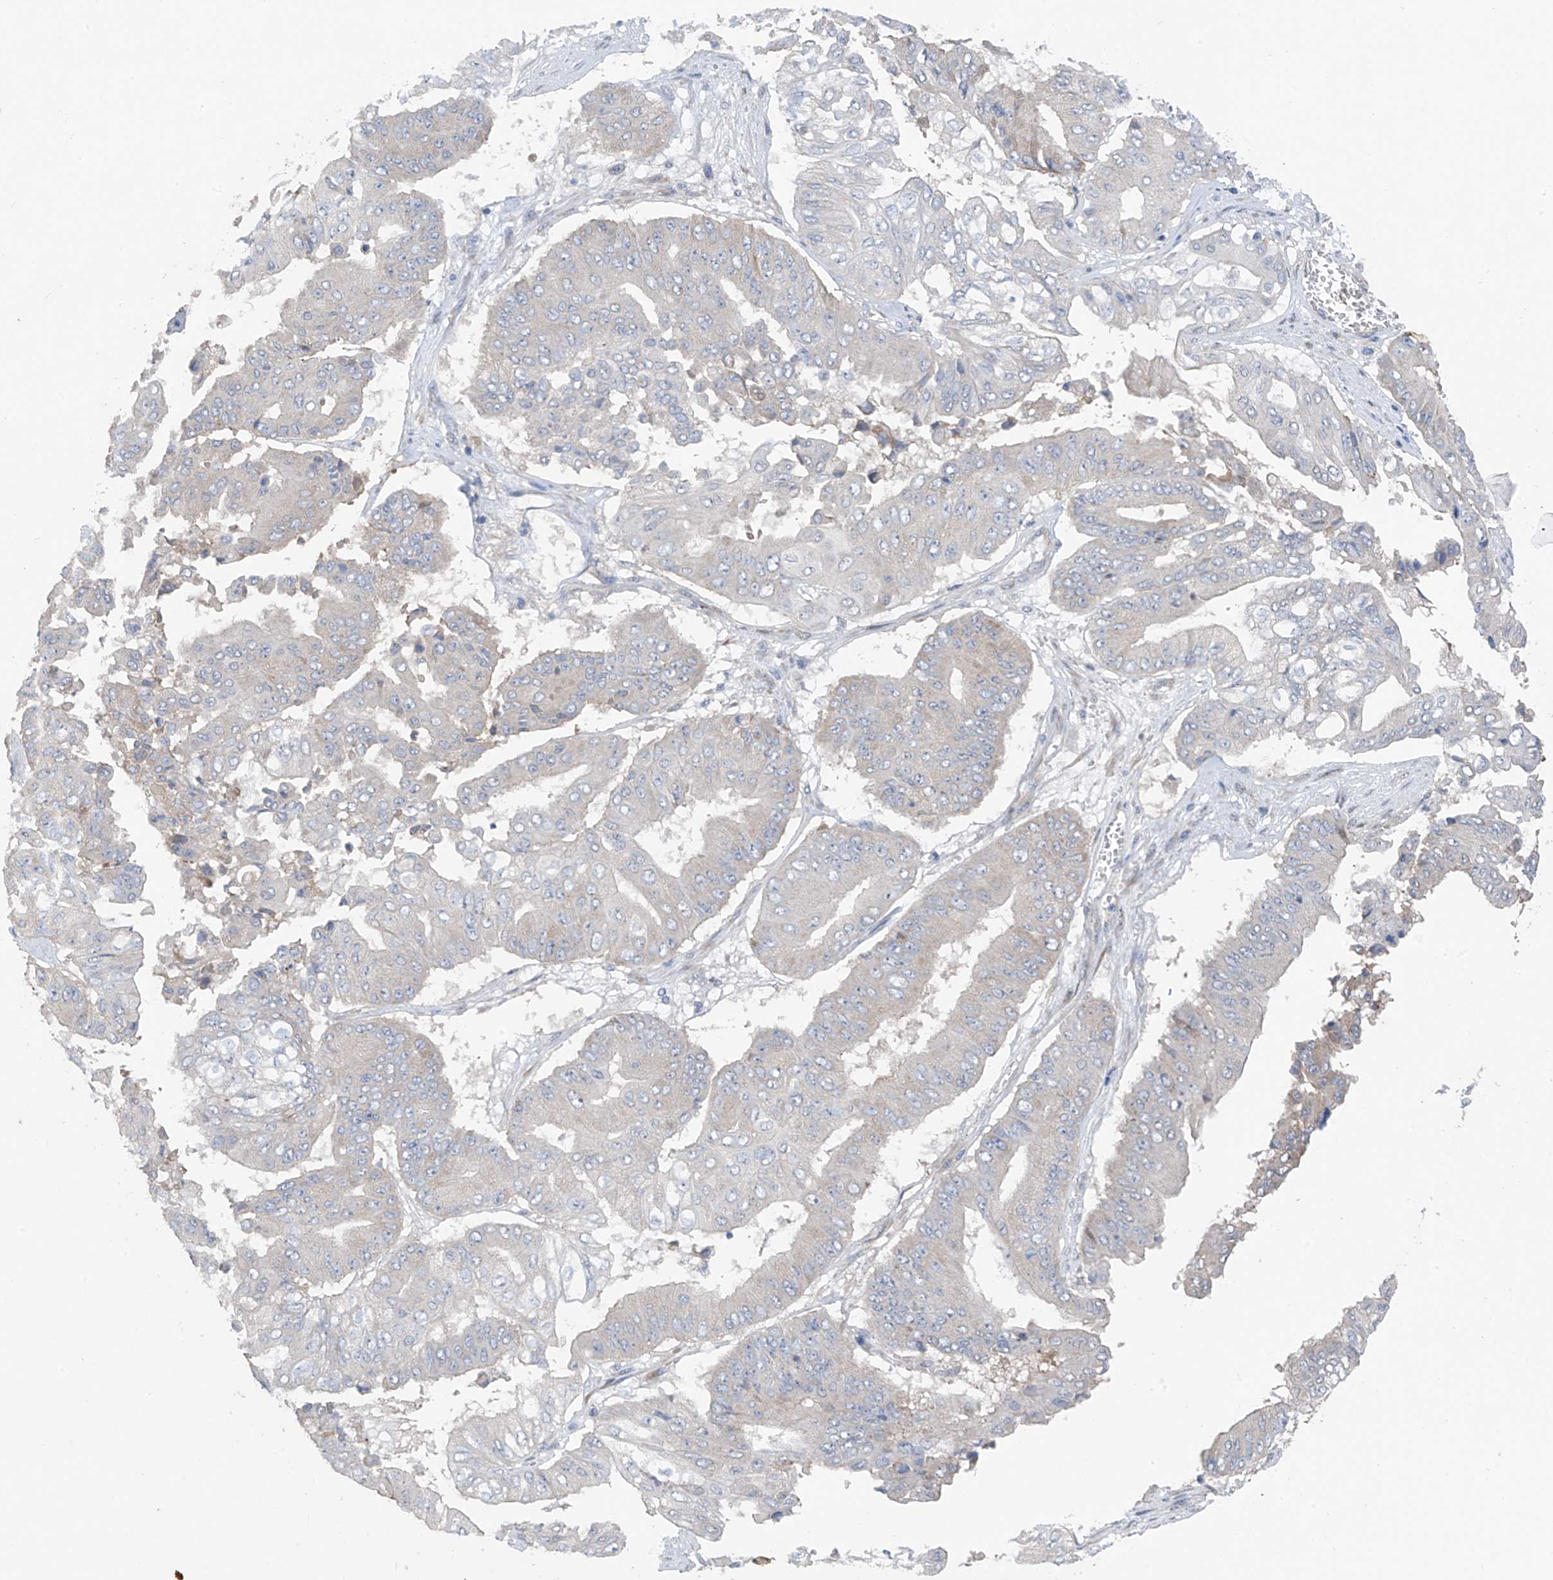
{"staining": {"intensity": "weak", "quantity": "<25%", "location": "cytoplasmic/membranous"}, "tissue": "pancreatic cancer", "cell_type": "Tumor cells", "image_type": "cancer", "snomed": [{"axis": "morphology", "description": "Adenocarcinoma, NOS"}, {"axis": "topography", "description": "Pancreas"}], "caption": "Protein analysis of pancreatic cancer (adenocarcinoma) exhibits no significant positivity in tumor cells.", "gene": "RPL4", "patient": {"sex": "female", "age": 77}}